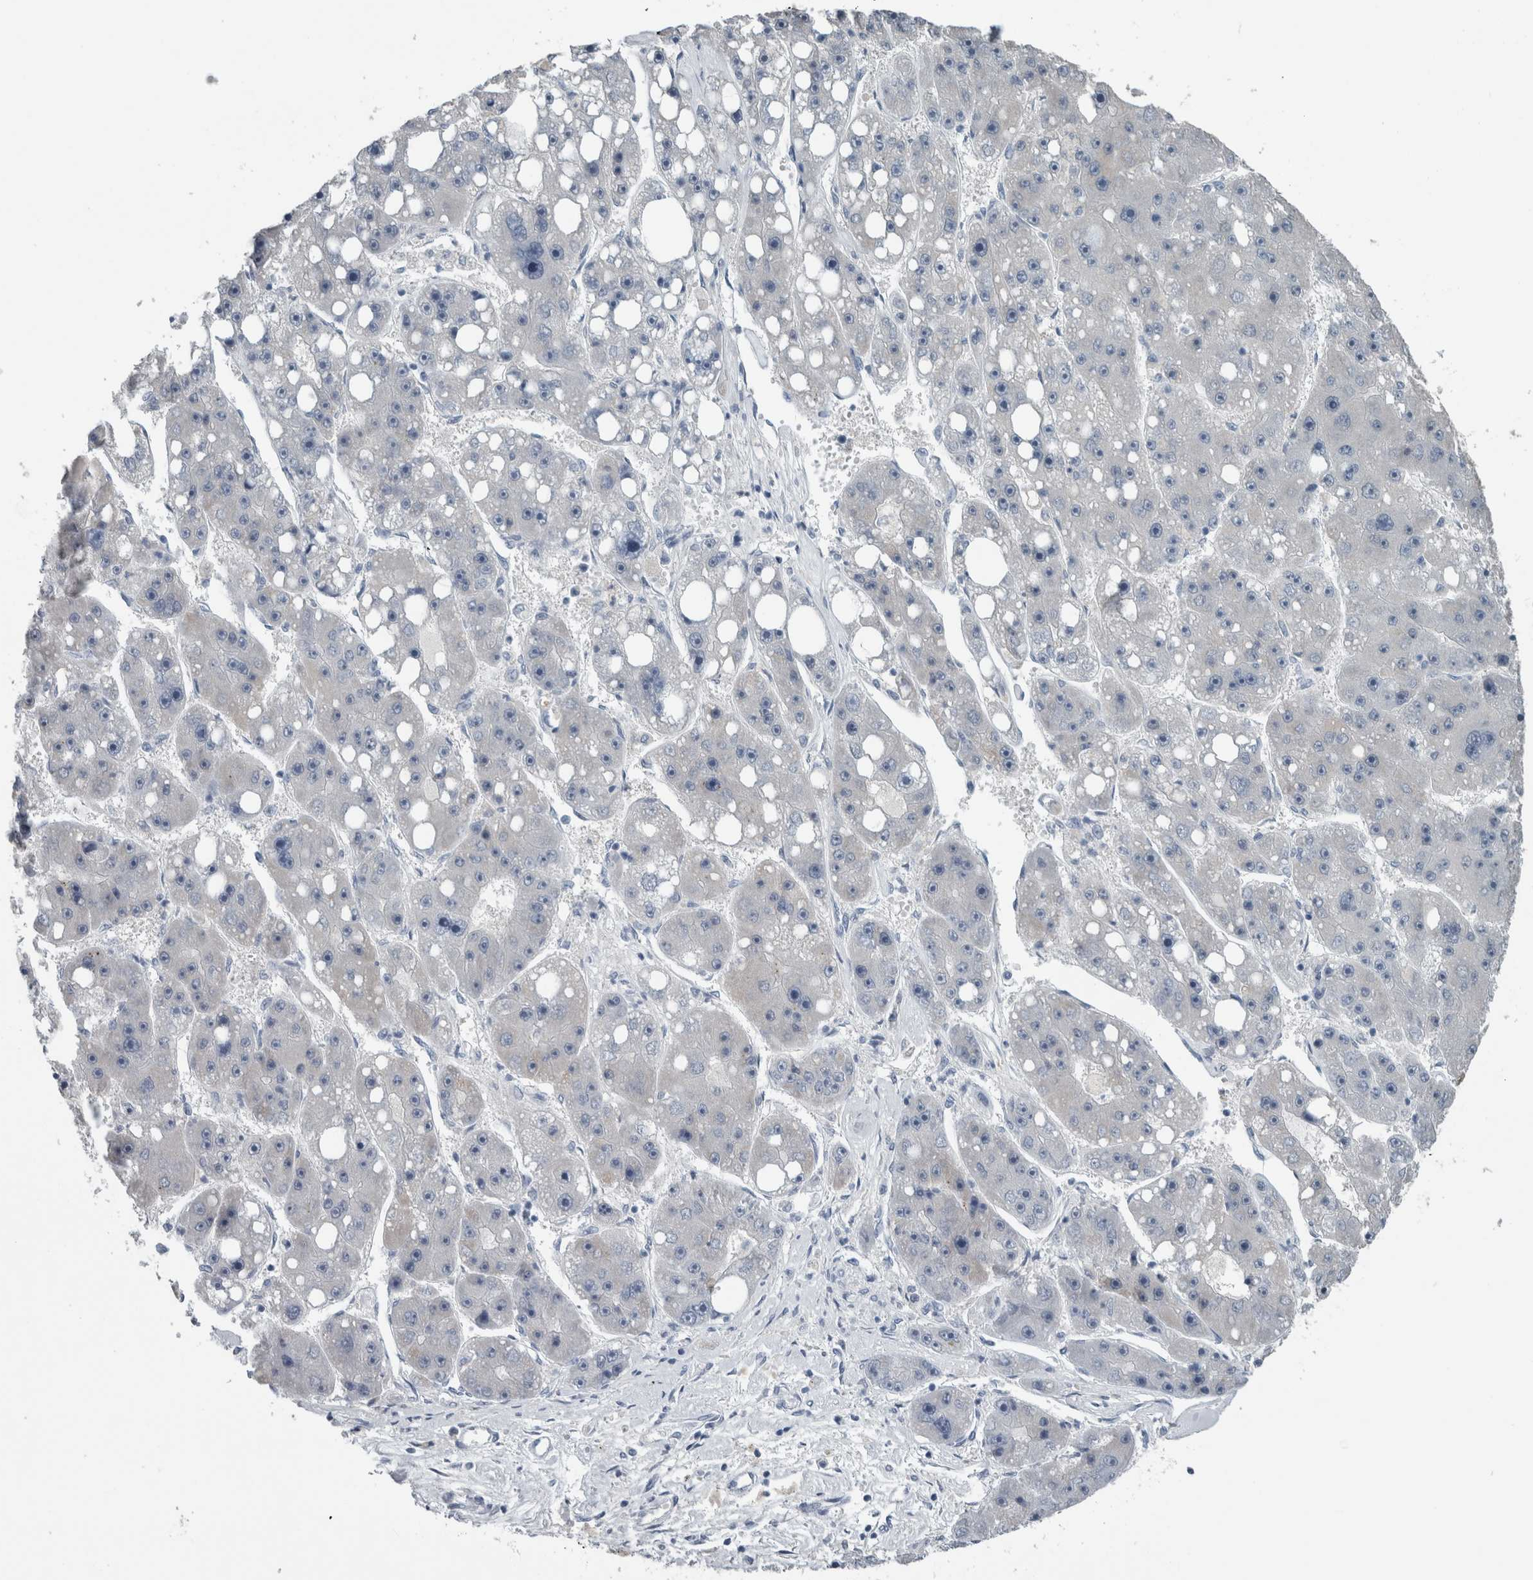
{"staining": {"intensity": "negative", "quantity": "none", "location": "none"}, "tissue": "liver cancer", "cell_type": "Tumor cells", "image_type": "cancer", "snomed": [{"axis": "morphology", "description": "Carcinoma, Hepatocellular, NOS"}, {"axis": "topography", "description": "Liver"}], "caption": "Human liver cancer (hepatocellular carcinoma) stained for a protein using IHC displays no staining in tumor cells.", "gene": "ACSF2", "patient": {"sex": "female", "age": 61}}